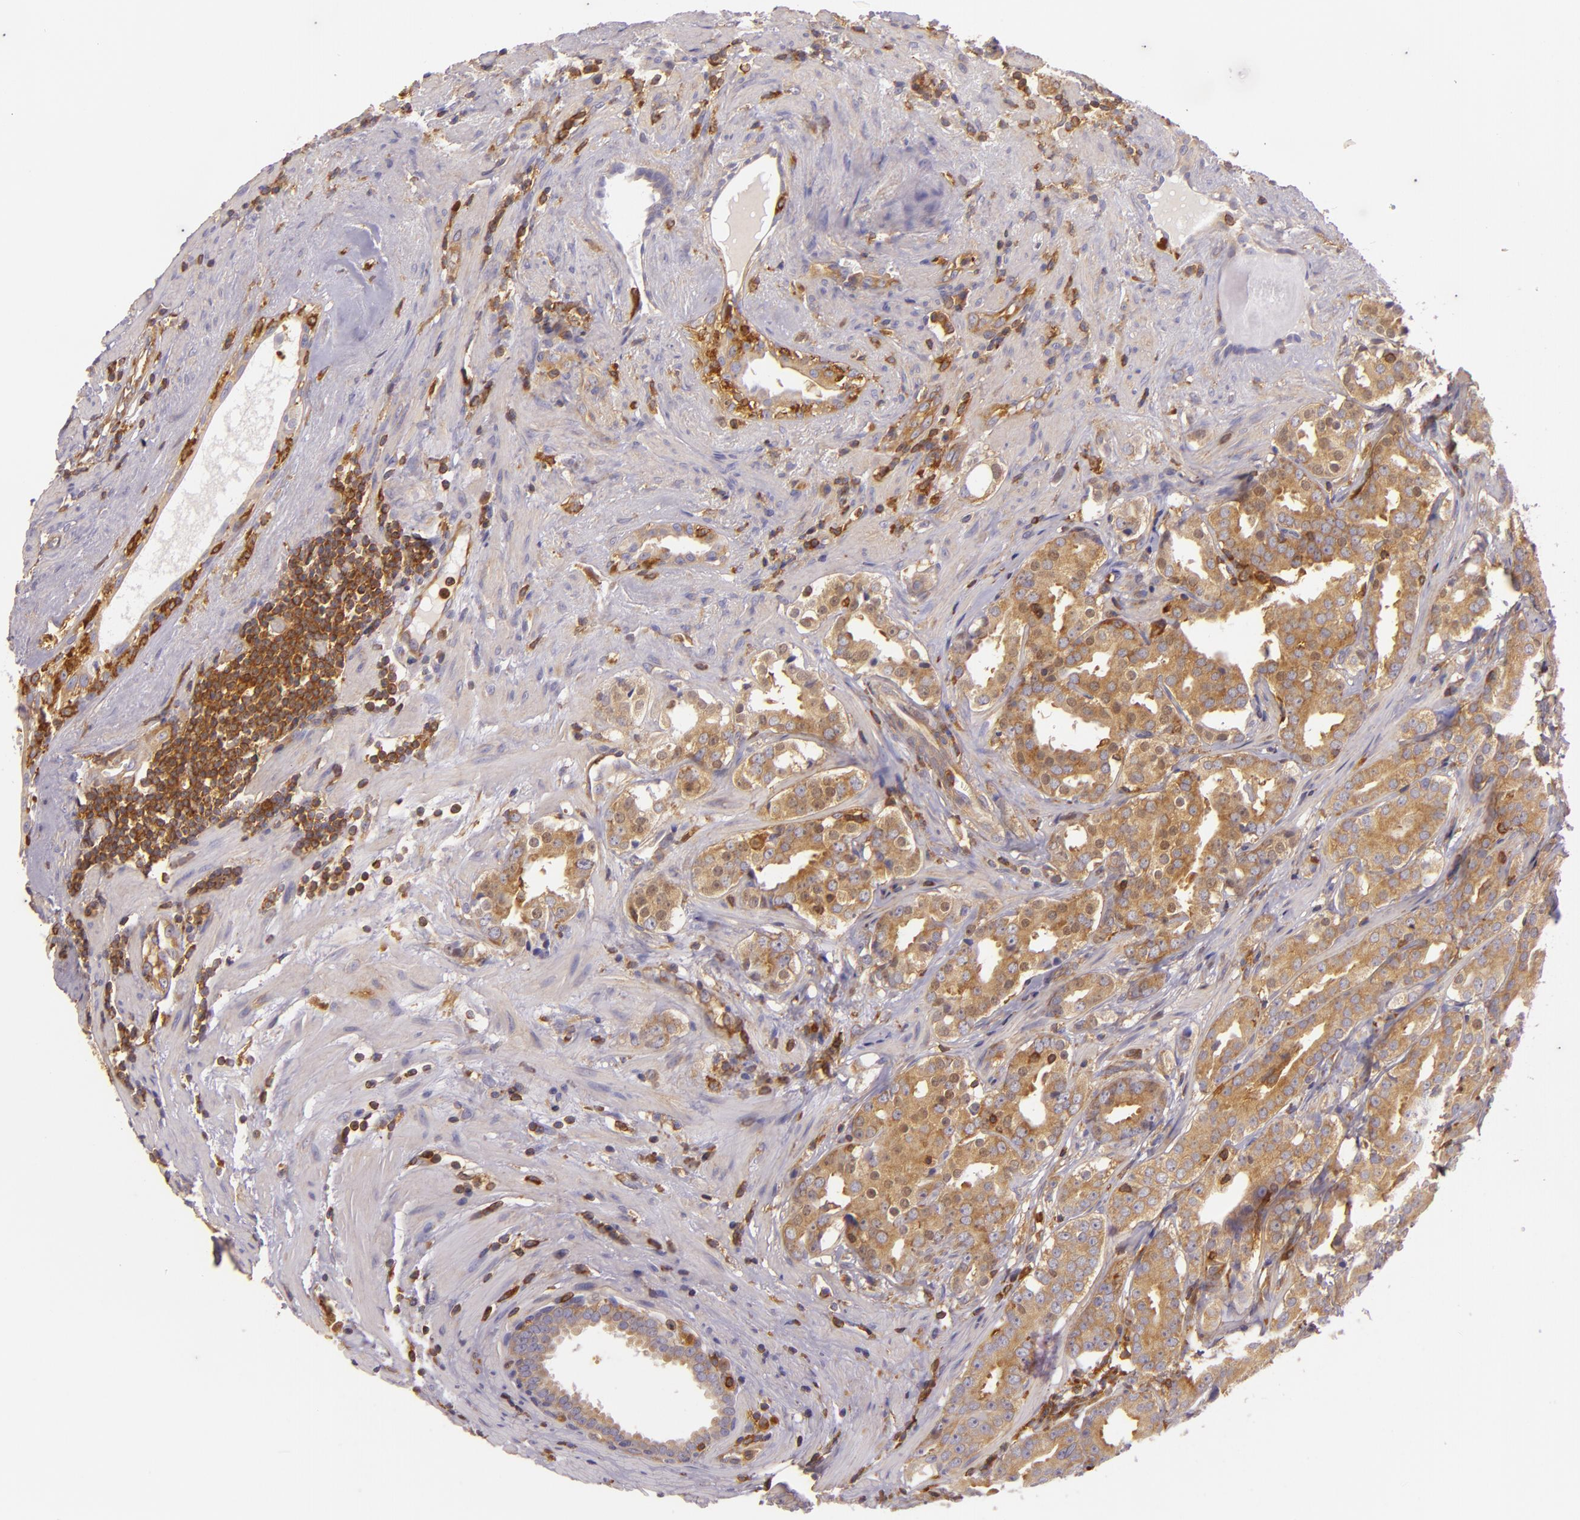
{"staining": {"intensity": "moderate", "quantity": ">75%", "location": "cytoplasmic/membranous"}, "tissue": "prostate cancer", "cell_type": "Tumor cells", "image_type": "cancer", "snomed": [{"axis": "morphology", "description": "Adenocarcinoma, Low grade"}, {"axis": "topography", "description": "Prostate"}], "caption": "A micrograph of human prostate low-grade adenocarcinoma stained for a protein shows moderate cytoplasmic/membranous brown staining in tumor cells.", "gene": "TLN1", "patient": {"sex": "male", "age": 59}}